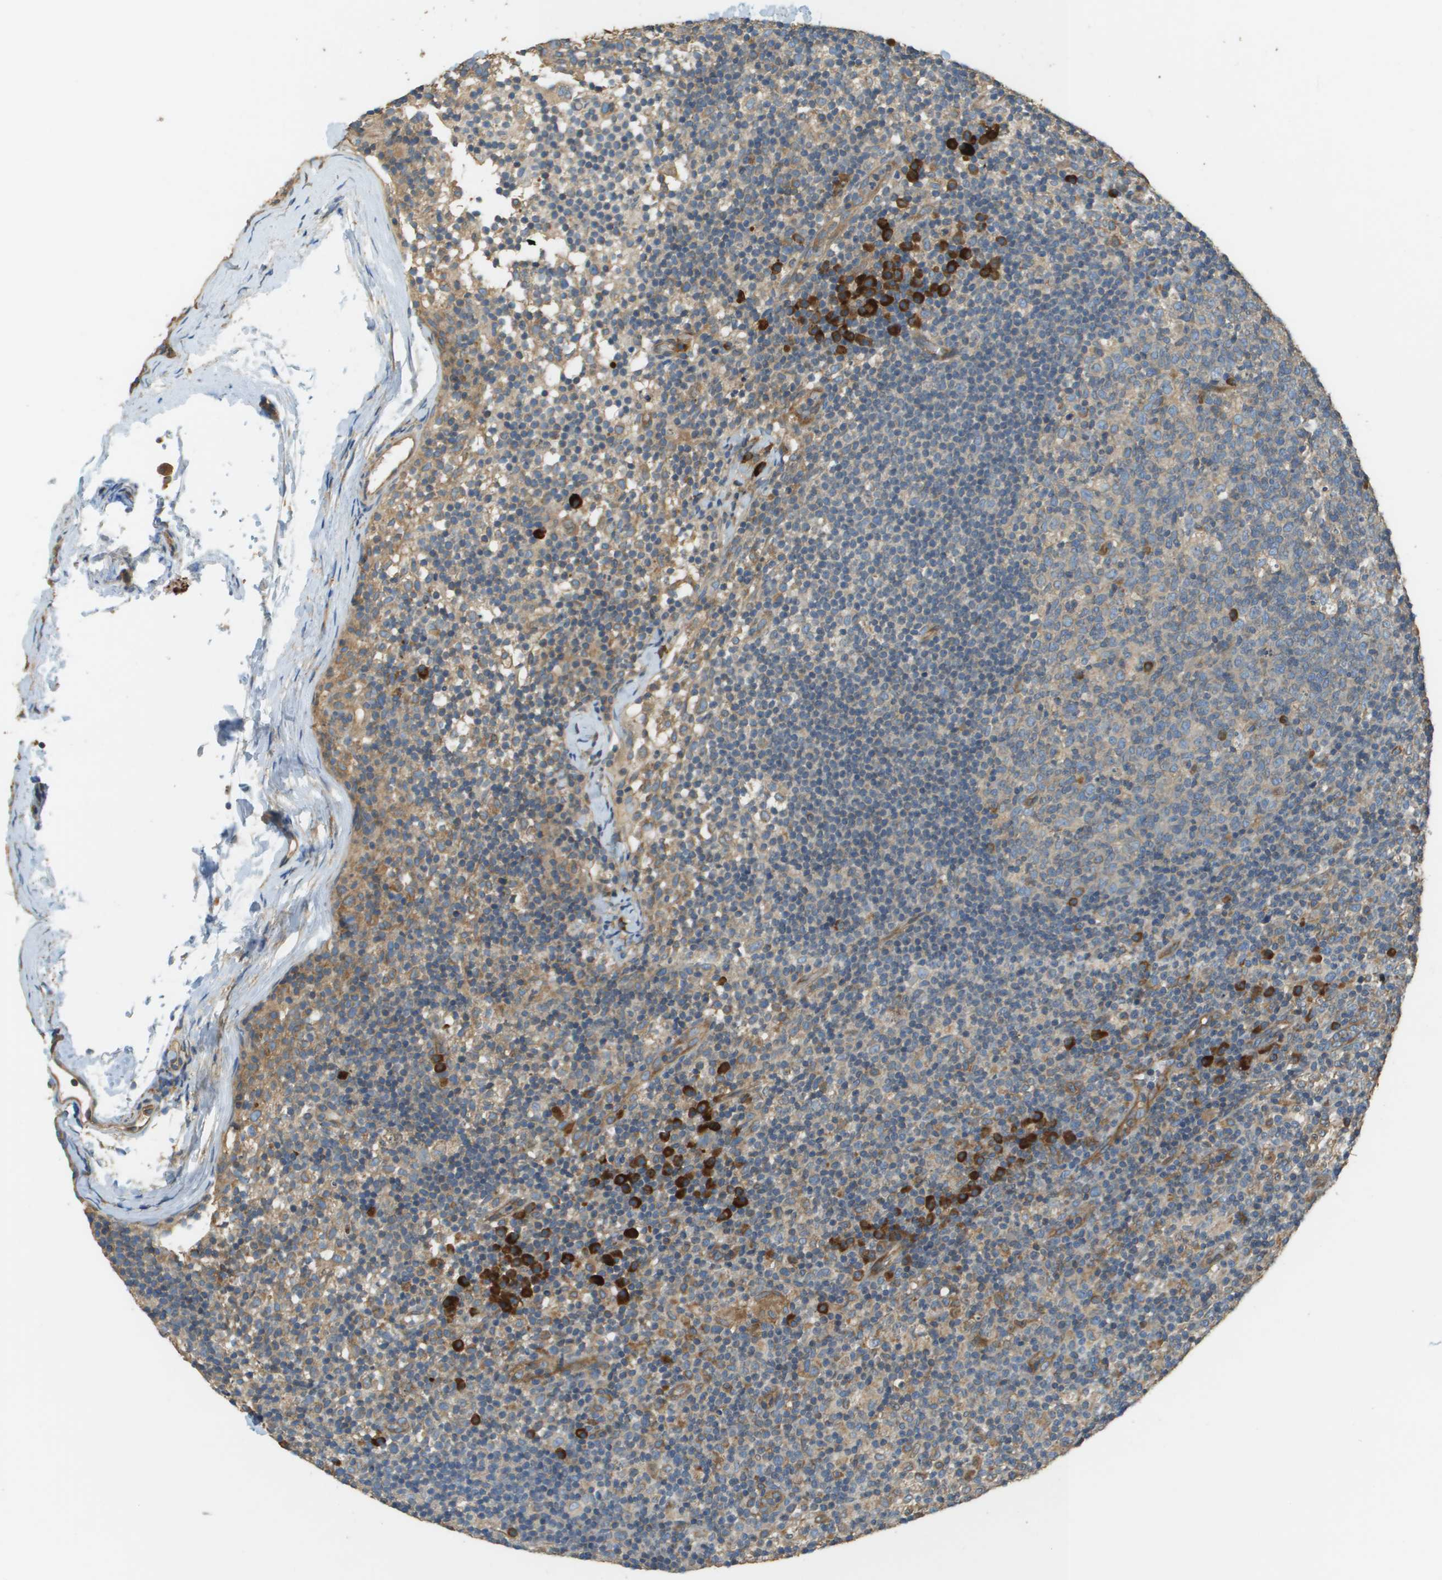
{"staining": {"intensity": "weak", "quantity": "<25%", "location": "cytoplasmic/membranous"}, "tissue": "lymph node", "cell_type": "Germinal center cells", "image_type": "normal", "snomed": [{"axis": "morphology", "description": "Normal tissue, NOS"}, {"axis": "morphology", "description": "Inflammation, NOS"}, {"axis": "topography", "description": "Lymph node"}], "caption": "Immunohistochemistry micrograph of unremarkable human lymph node stained for a protein (brown), which exhibits no staining in germinal center cells.", "gene": "DNAJB11", "patient": {"sex": "male", "age": 55}}